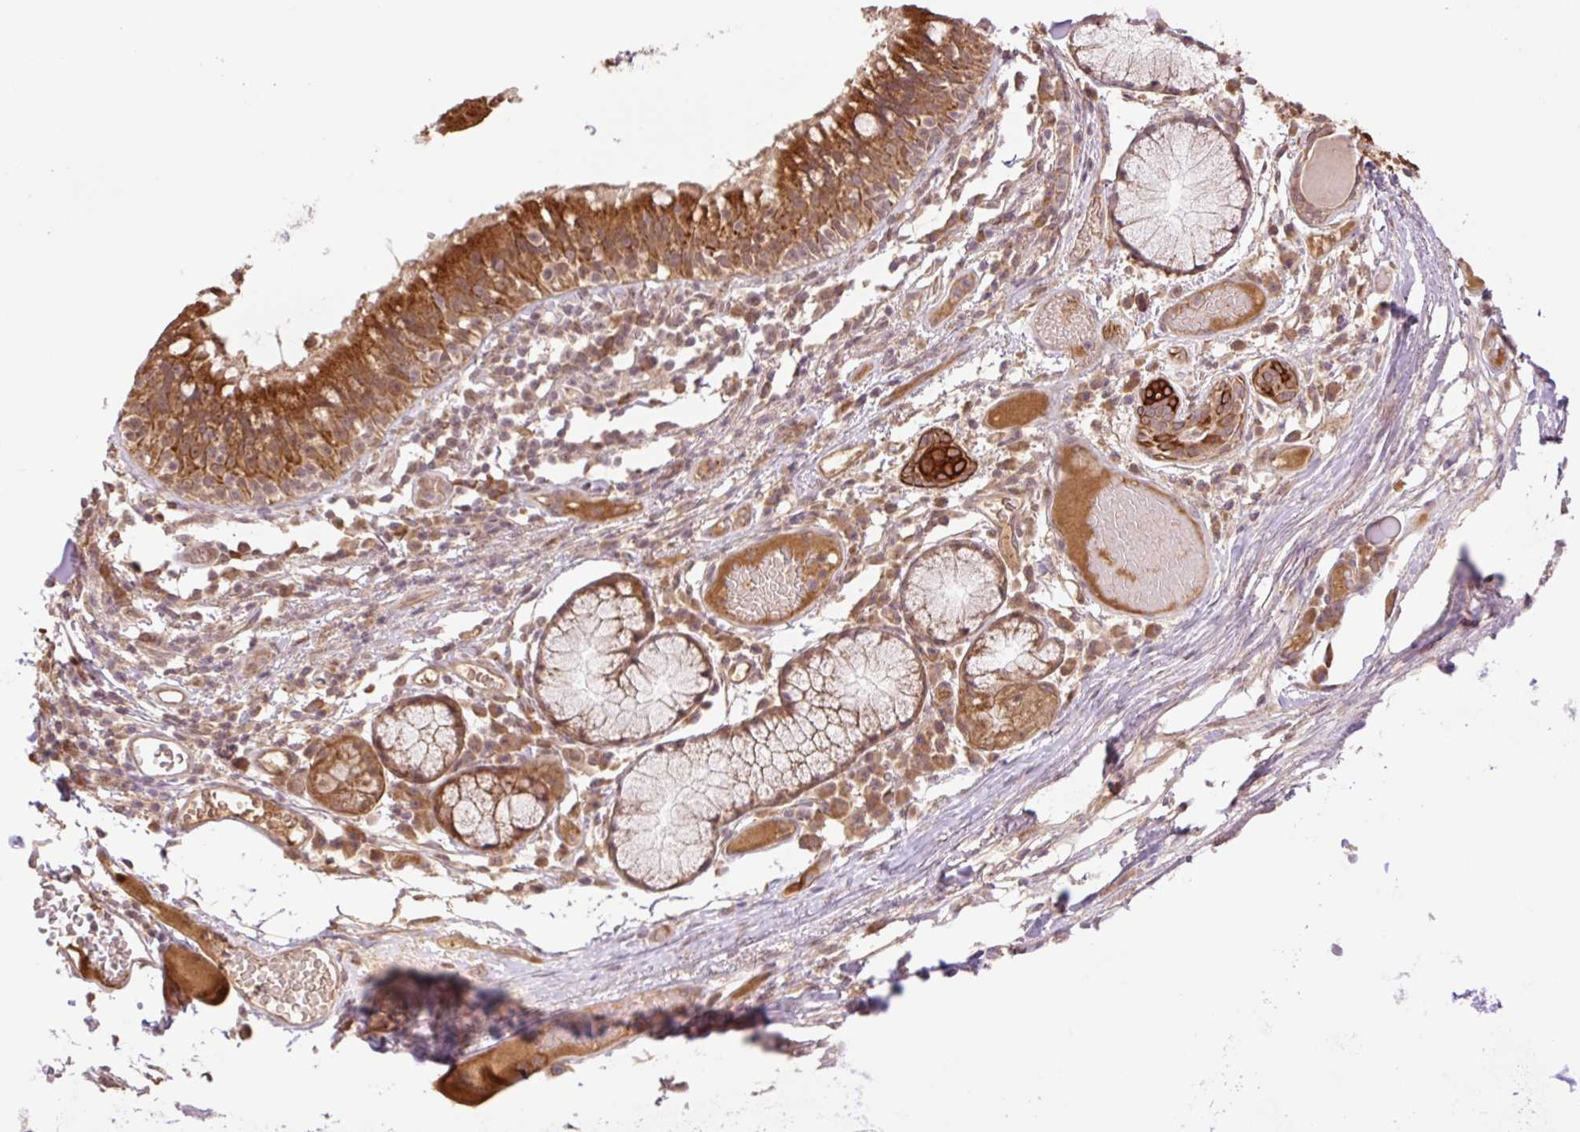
{"staining": {"intensity": "negative", "quantity": "none", "location": "none"}, "tissue": "adipose tissue", "cell_type": "Adipocytes", "image_type": "normal", "snomed": [{"axis": "morphology", "description": "Normal tissue, NOS"}, {"axis": "topography", "description": "Cartilage tissue"}, {"axis": "topography", "description": "Bronchus"}], "caption": "An immunohistochemistry photomicrograph of benign adipose tissue is shown. There is no staining in adipocytes of adipose tissue. (DAB (3,3'-diaminobenzidine) immunohistochemistry (IHC) with hematoxylin counter stain).", "gene": "YJU2B", "patient": {"sex": "male", "age": 56}}